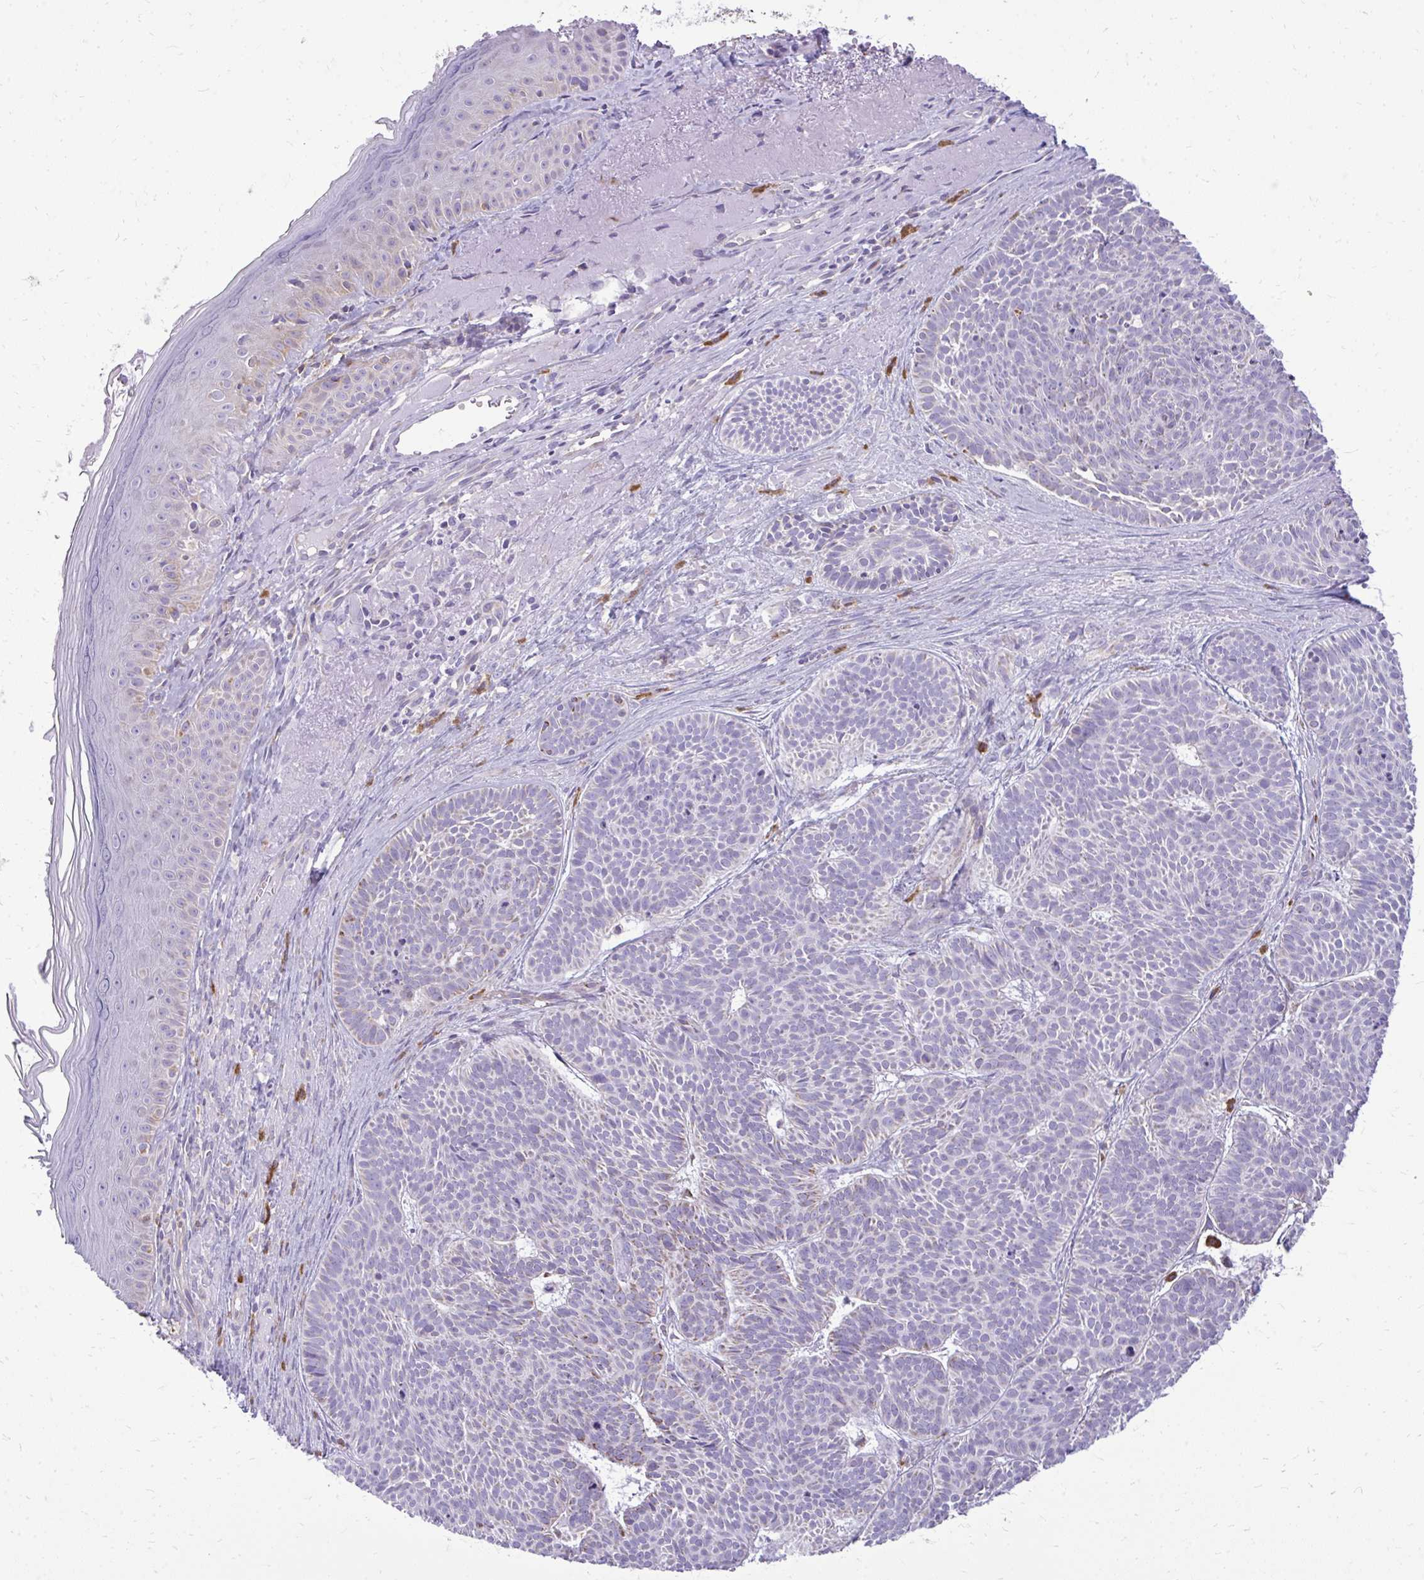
{"staining": {"intensity": "negative", "quantity": "none", "location": "none"}, "tissue": "skin cancer", "cell_type": "Tumor cells", "image_type": "cancer", "snomed": [{"axis": "morphology", "description": "Basal cell carcinoma"}, {"axis": "topography", "description": "Skin"}], "caption": "This is an immunohistochemistry micrograph of human skin cancer (basal cell carcinoma). There is no staining in tumor cells.", "gene": "IFIT1", "patient": {"sex": "male", "age": 81}}